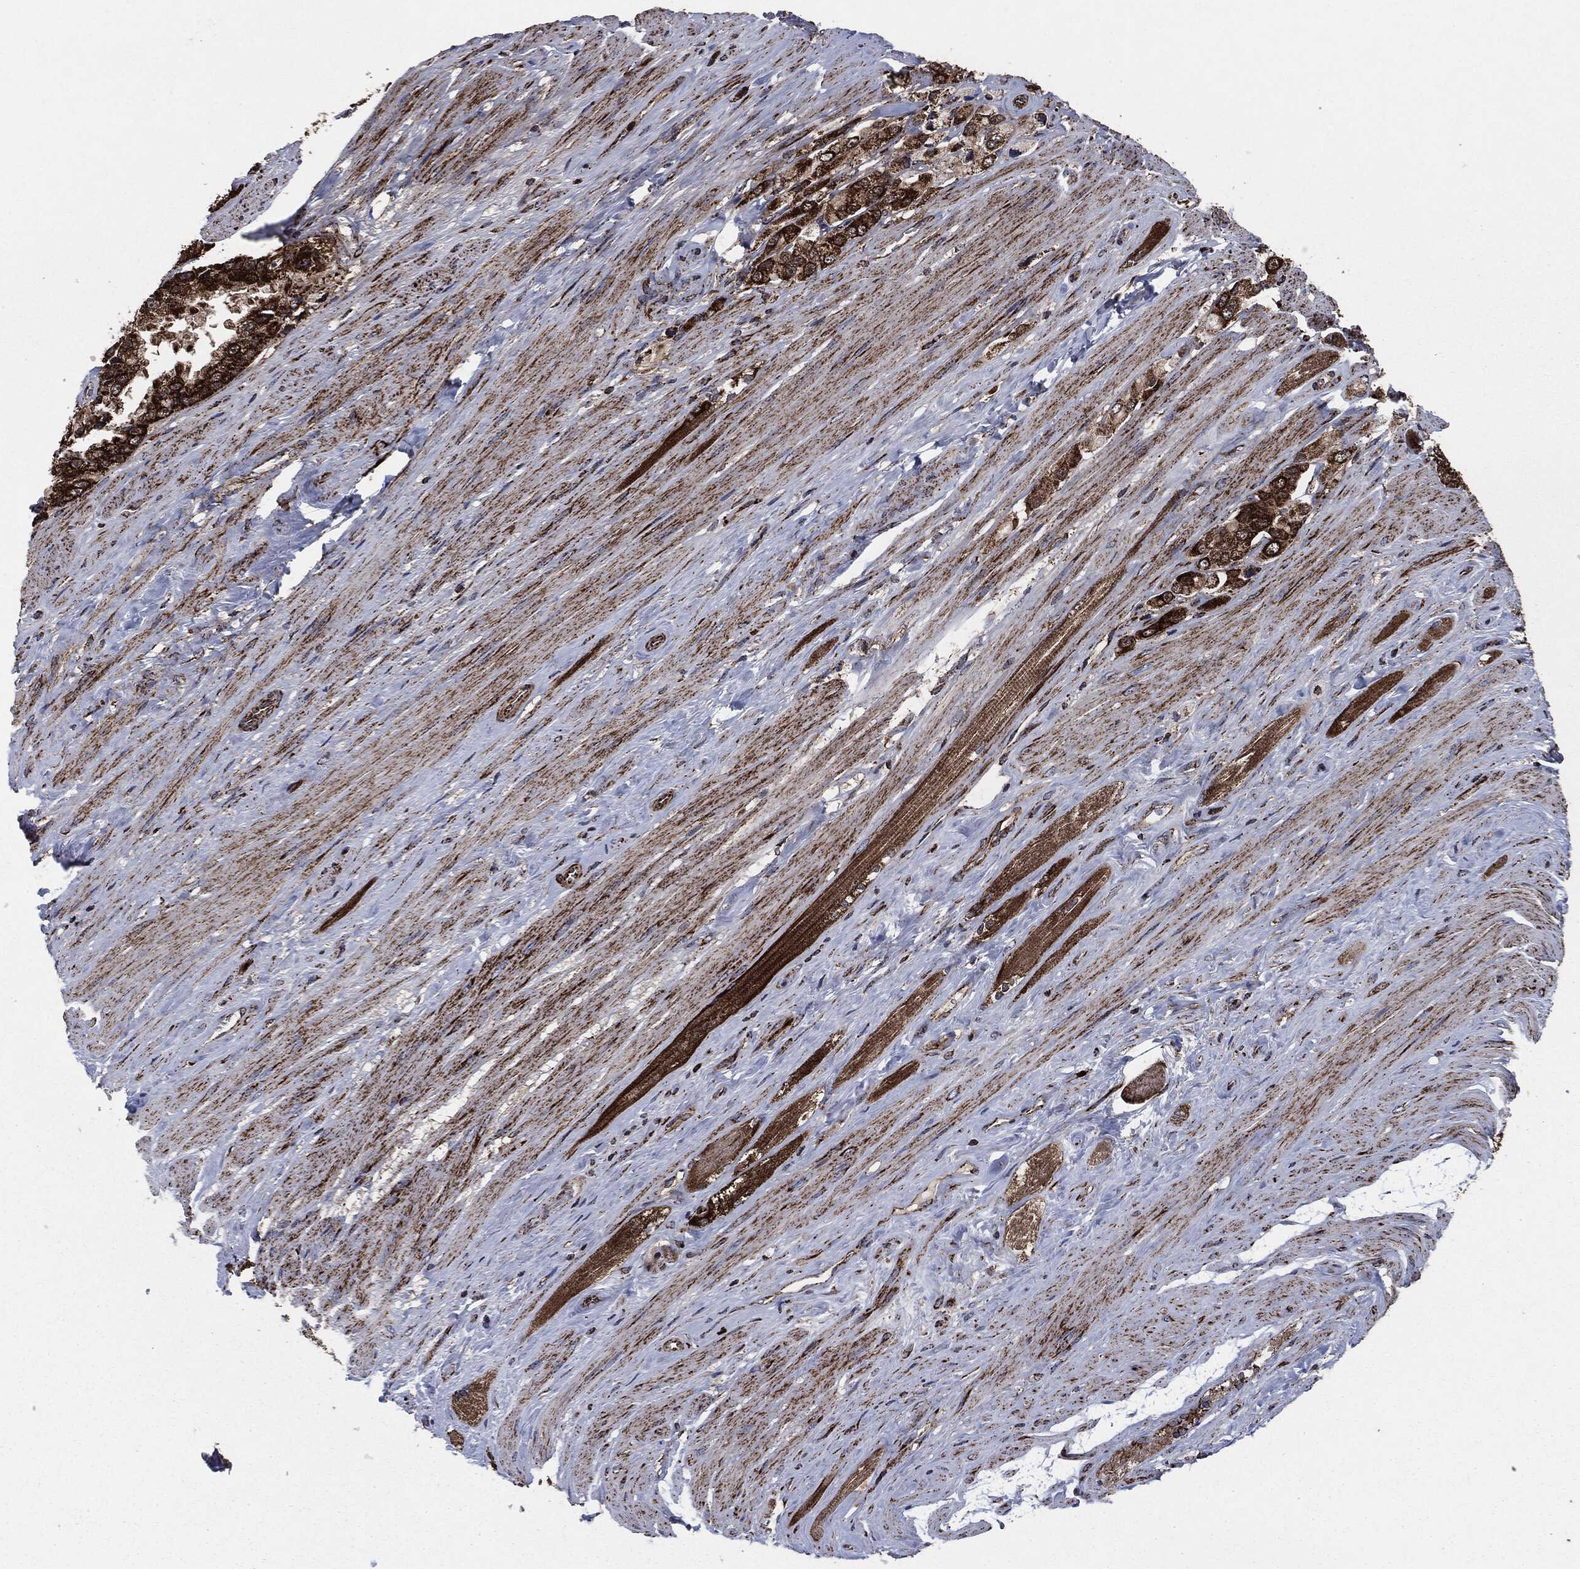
{"staining": {"intensity": "strong", "quantity": "25%-75%", "location": "cytoplasmic/membranous"}, "tissue": "prostate cancer", "cell_type": "Tumor cells", "image_type": "cancer", "snomed": [{"axis": "morphology", "description": "Adenocarcinoma, NOS"}, {"axis": "topography", "description": "Prostate and seminal vesicle, NOS"}, {"axis": "topography", "description": "Prostate"}], "caption": "Immunohistochemistry (IHC) image of human adenocarcinoma (prostate) stained for a protein (brown), which demonstrates high levels of strong cytoplasmic/membranous positivity in about 25%-75% of tumor cells.", "gene": "FH", "patient": {"sex": "male", "age": 64}}